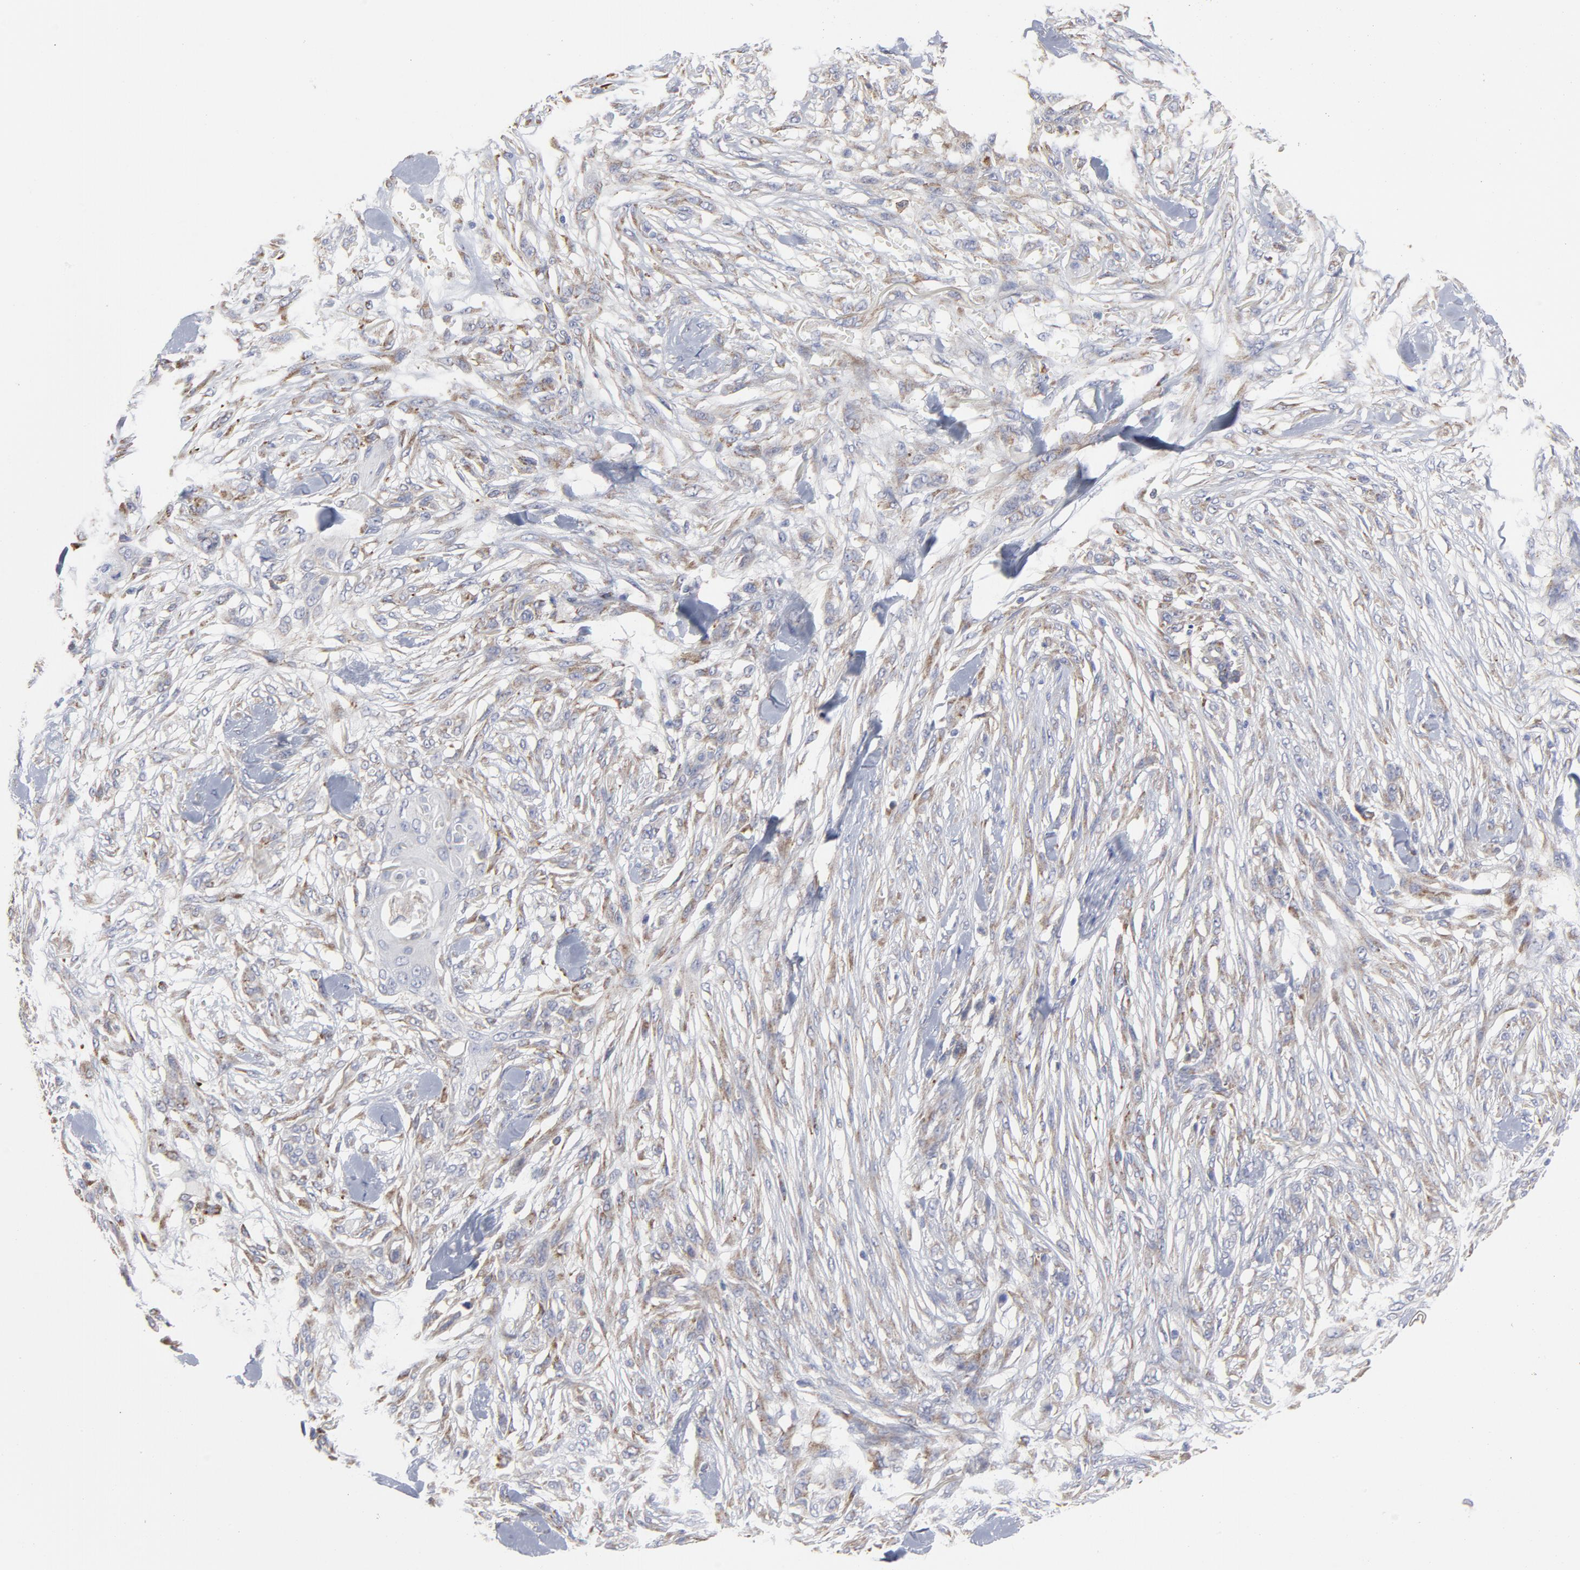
{"staining": {"intensity": "negative", "quantity": "none", "location": "none"}, "tissue": "skin cancer", "cell_type": "Tumor cells", "image_type": "cancer", "snomed": [{"axis": "morphology", "description": "Normal tissue, NOS"}, {"axis": "morphology", "description": "Squamous cell carcinoma, NOS"}, {"axis": "topography", "description": "Skin"}], "caption": "A high-resolution histopathology image shows IHC staining of squamous cell carcinoma (skin), which exhibits no significant expression in tumor cells.", "gene": "RAPGEF3", "patient": {"sex": "female", "age": 59}}